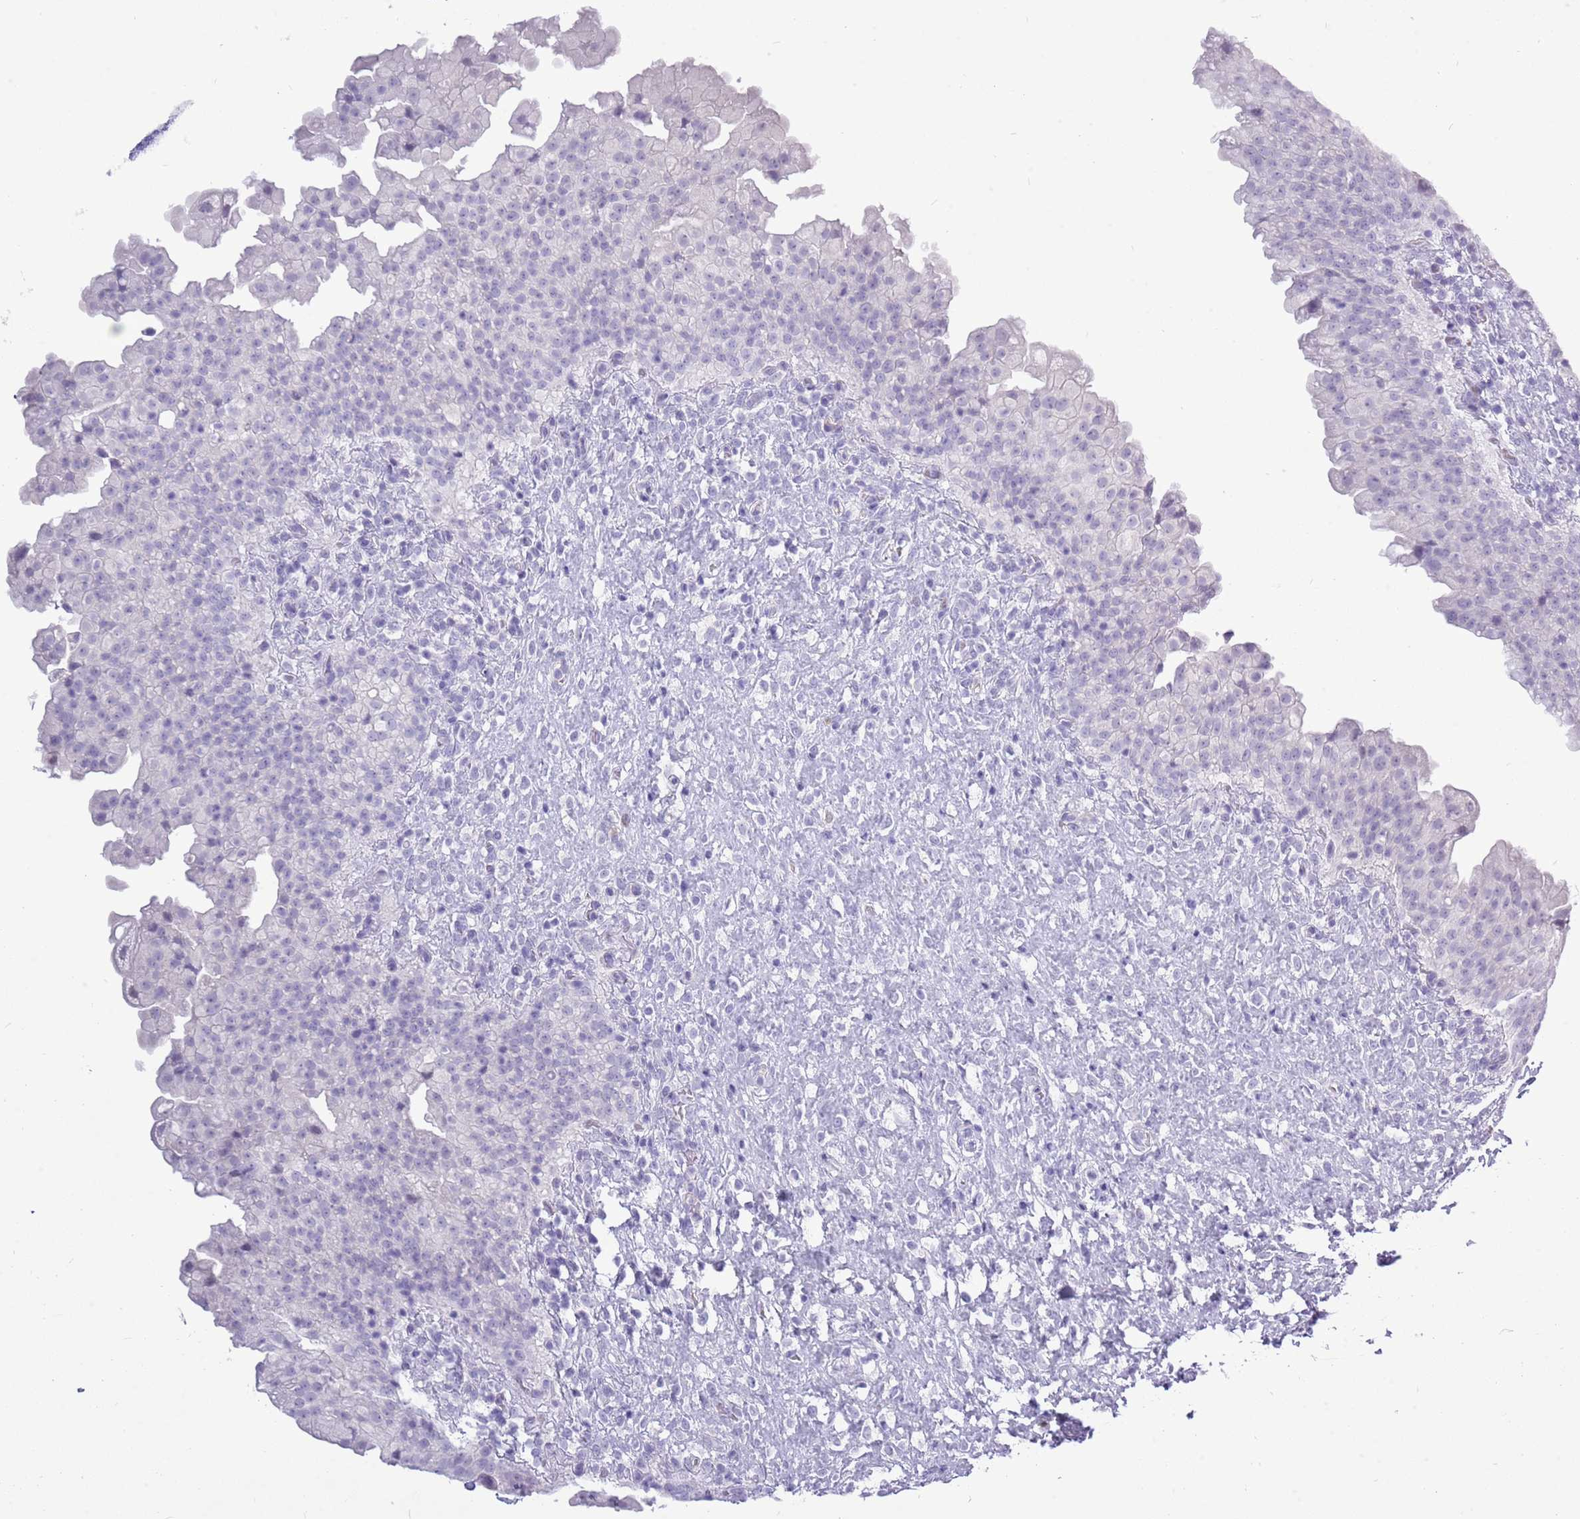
{"staining": {"intensity": "negative", "quantity": "none", "location": "none"}, "tissue": "urinary bladder", "cell_type": "Urothelial cells", "image_type": "normal", "snomed": [{"axis": "morphology", "description": "Normal tissue, NOS"}, {"axis": "topography", "description": "Urinary bladder"}], "caption": "A high-resolution micrograph shows immunohistochemistry (IHC) staining of normal urinary bladder, which demonstrates no significant staining in urothelial cells. The staining is performed using DAB (3,3'-diaminobenzidine) brown chromogen with nuclei counter-stained in using hematoxylin.", "gene": "ZNF425", "patient": {"sex": "female", "age": 27}}